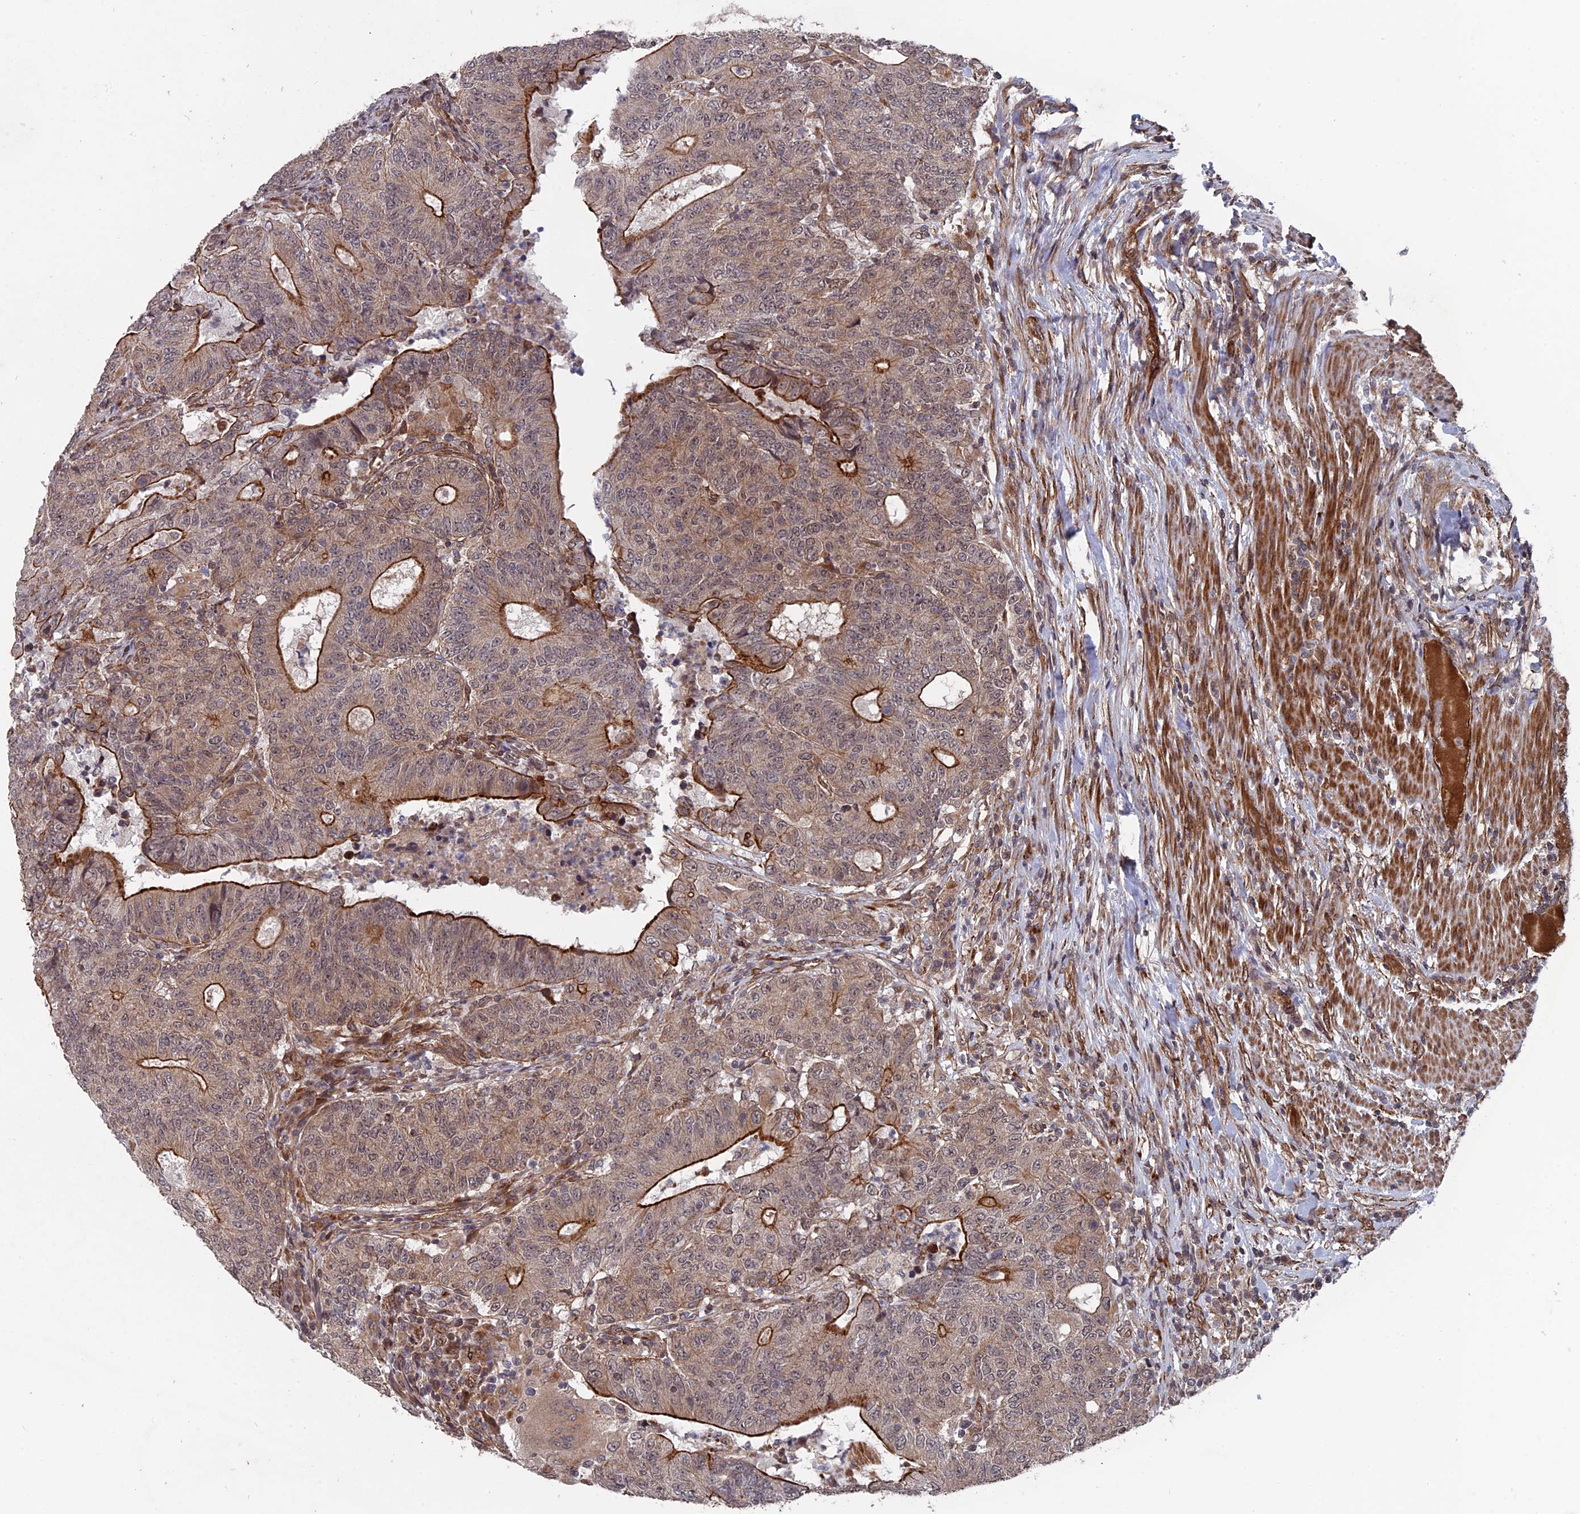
{"staining": {"intensity": "strong", "quantity": "25%-75%", "location": "cytoplasmic/membranous"}, "tissue": "colorectal cancer", "cell_type": "Tumor cells", "image_type": "cancer", "snomed": [{"axis": "morphology", "description": "Adenocarcinoma, NOS"}, {"axis": "topography", "description": "Colon"}], "caption": "Brown immunohistochemical staining in colorectal adenocarcinoma exhibits strong cytoplasmic/membranous positivity in approximately 25%-75% of tumor cells.", "gene": "NOSIP", "patient": {"sex": "female", "age": 75}}